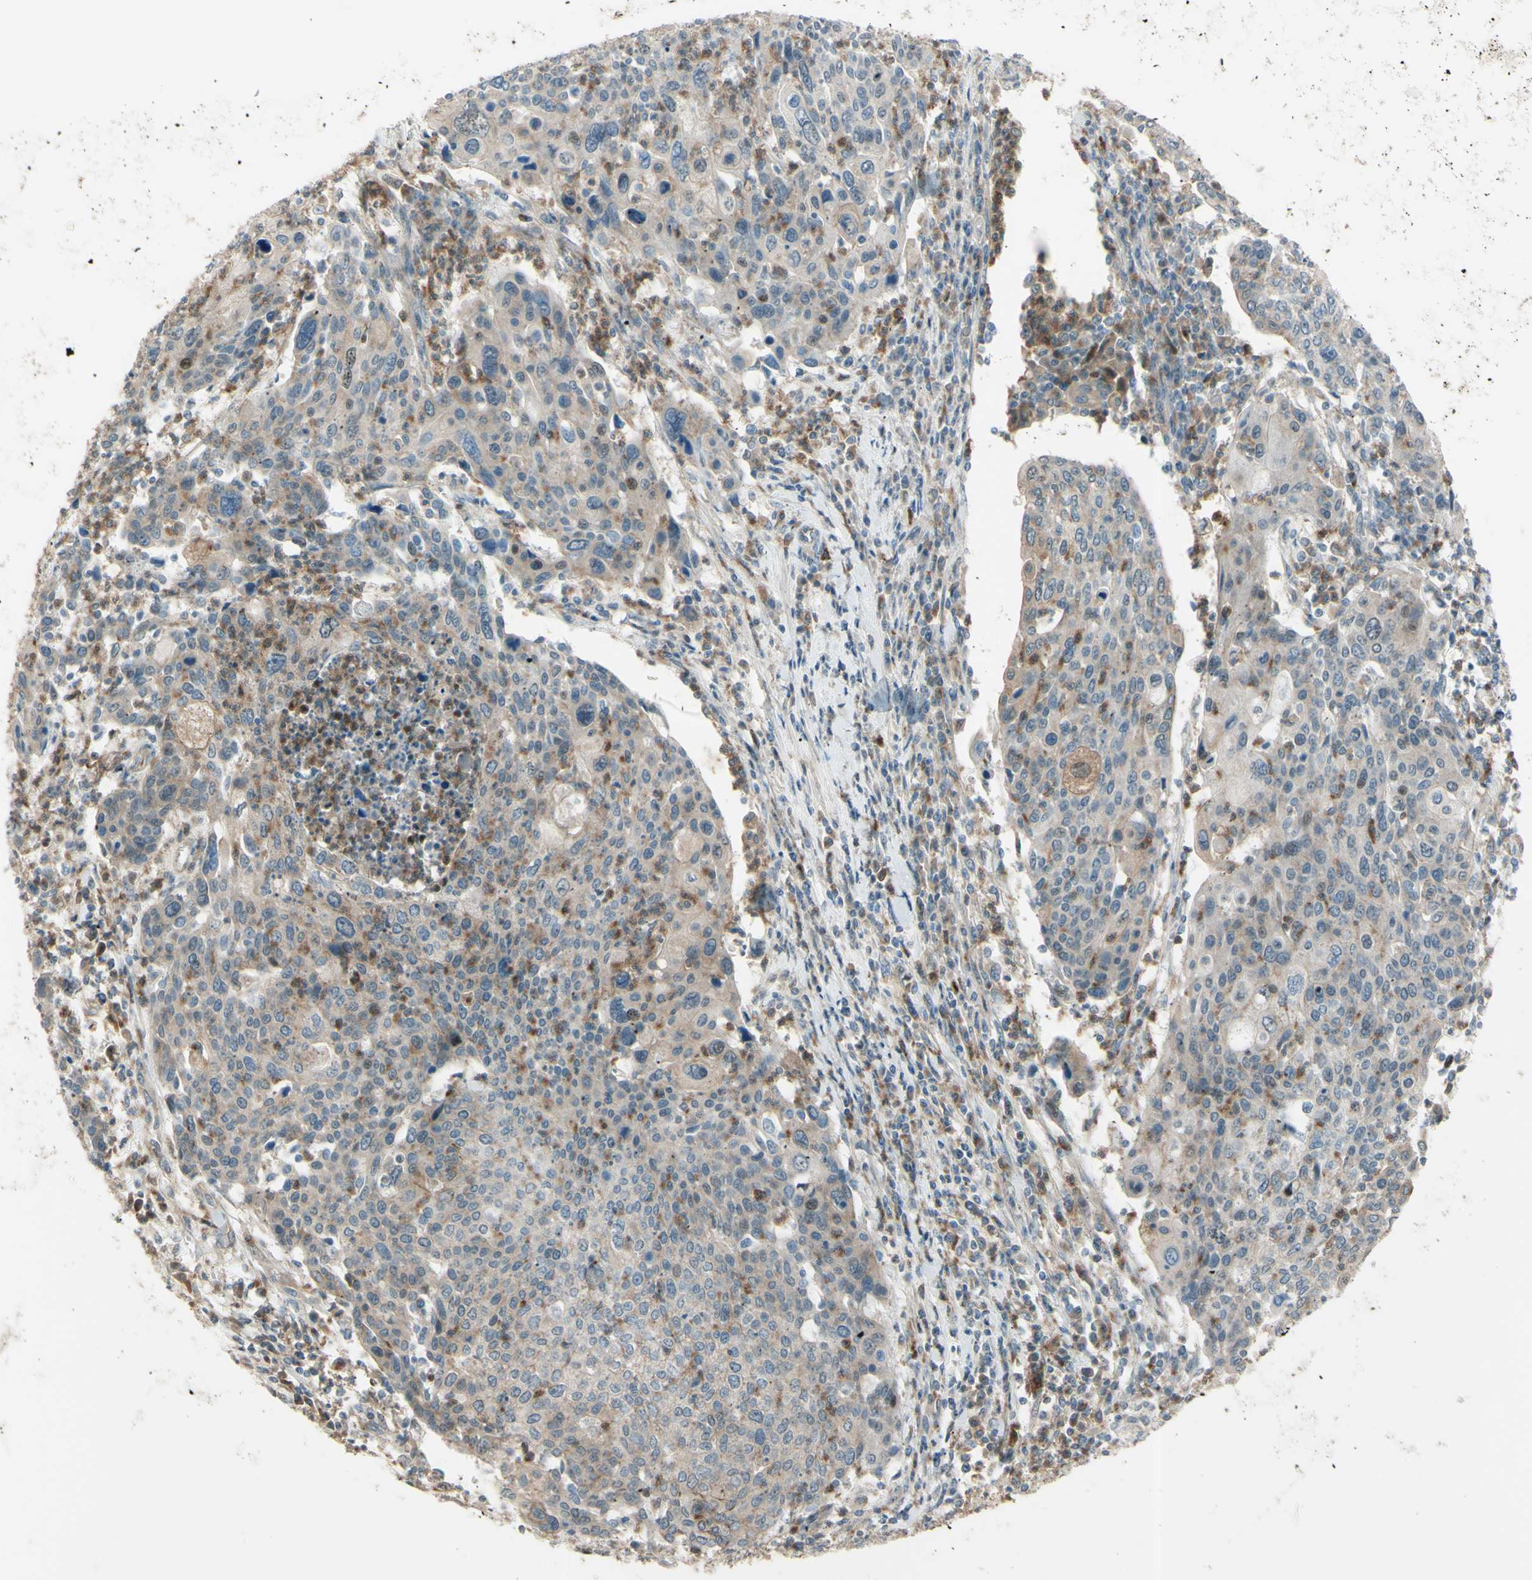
{"staining": {"intensity": "moderate", "quantity": ">75%", "location": "cytoplasmic/membranous"}, "tissue": "cervical cancer", "cell_type": "Tumor cells", "image_type": "cancer", "snomed": [{"axis": "morphology", "description": "Squamous cell carcinoma, NOS"}, {"axis": "topography", "description": "Cervix"}], "caption": "Protein staining reveals moderate cytoplasmic/membranous expression in approximately >75% of tumor cells in squamous cell carcinoma (cervical).", "gene": "LMTK2", "patient": {"sex": "female", "age": 40}}